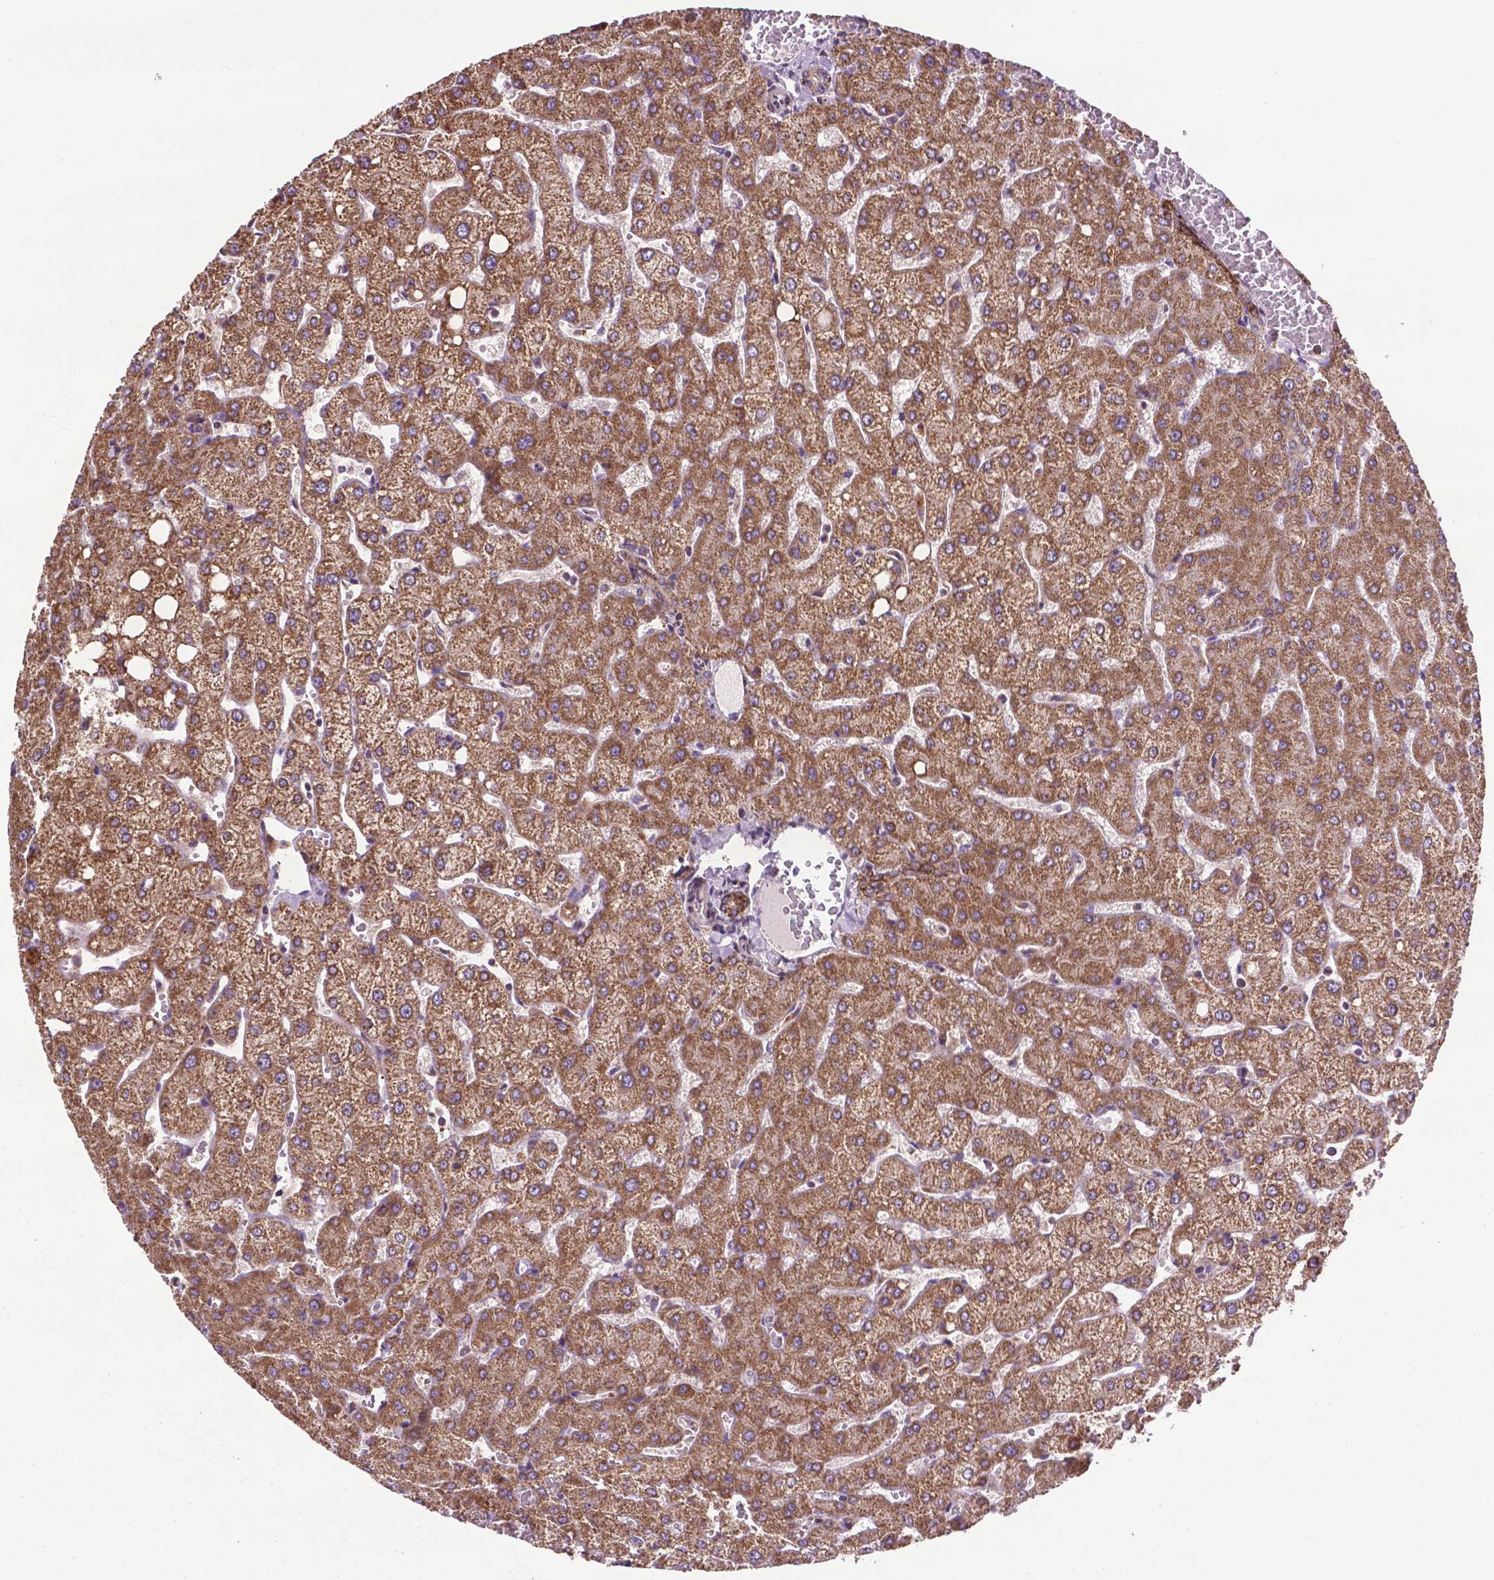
{"staining": {"intensity": "strong", "quantity": "<25%", "location": "cytoplasmic/membranous"}, "tissue": "liver", "cell_type": "Cholangiocytes", "image_type": "normal", "snomed": [{"axis": "morphology", "description": "Normal tissue, NOS"}, {"axis": "topography", "description": "Liver"}], "caption": "Unremarkable liver was stained to show a protein in brown. There is medium levels of strong cytoplasmic/membranous expression in approximately <25% of cholangiocytes. (brown staining indicates protein expression, while blue staining denotes nuclei).", "gene": "SPNS2", "patient": {"sex": "female", "age": 54}}